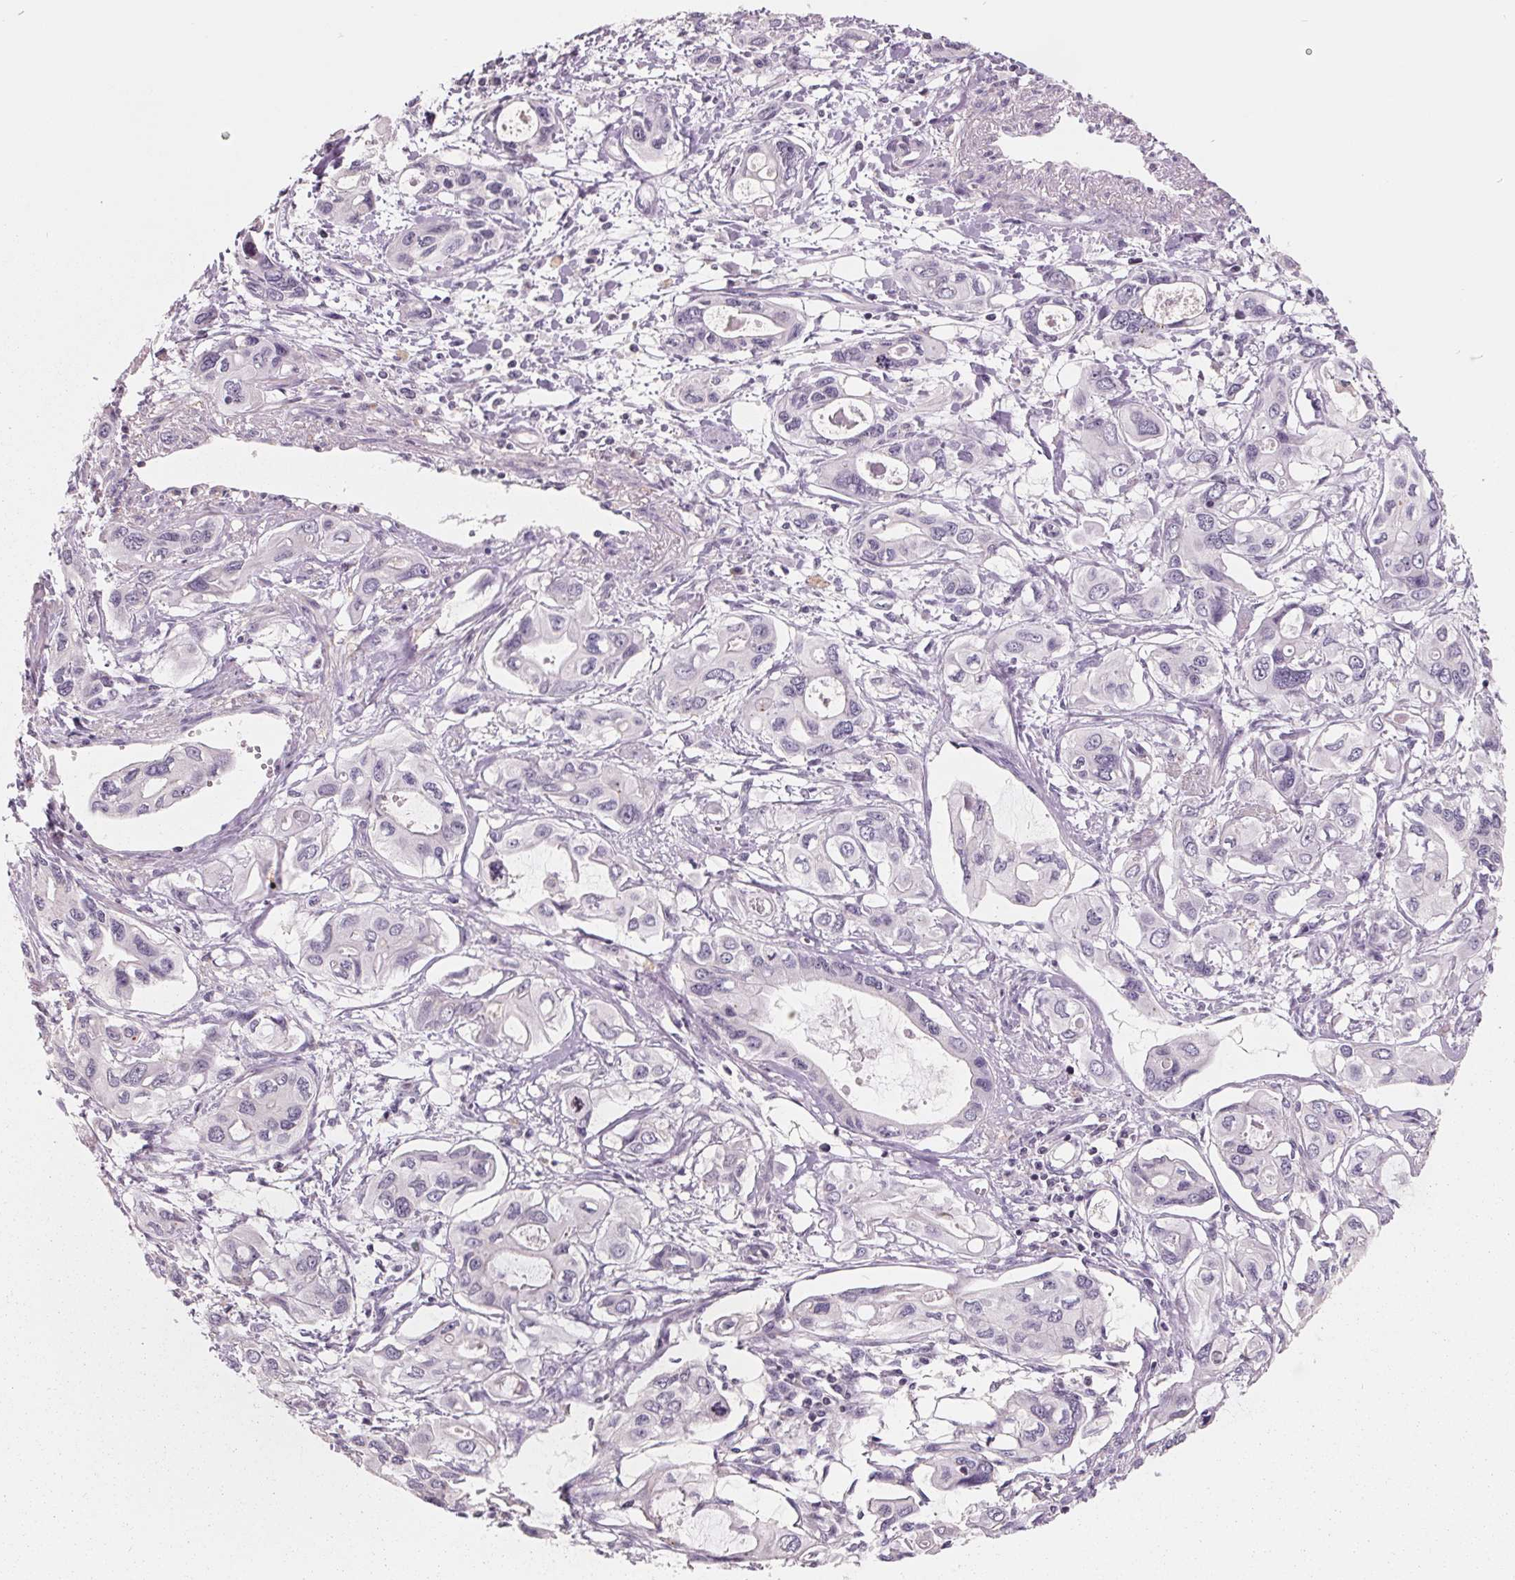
{"staining": {"intensity": "negative", "quantity": "none", "location": "none"}, "tissue": "pancreatic cancer", "cell_type": "Tumor cells", "image_type": "cancer", "snomed": [{"axis": "morphology", "description": "Adenocarcinoma, NOS"}, {"axis": "topography", "description": "Pancreas"}], "caption": "This micrograph is of pancreatic adenocarcinoma stained with immunohistochemistry to label a protein in brown with the nuclei are counter-stained blue. There is no staining in tumor cells.", "gene": "FTCD", "patient": {"sex": "male", "age": 60}}